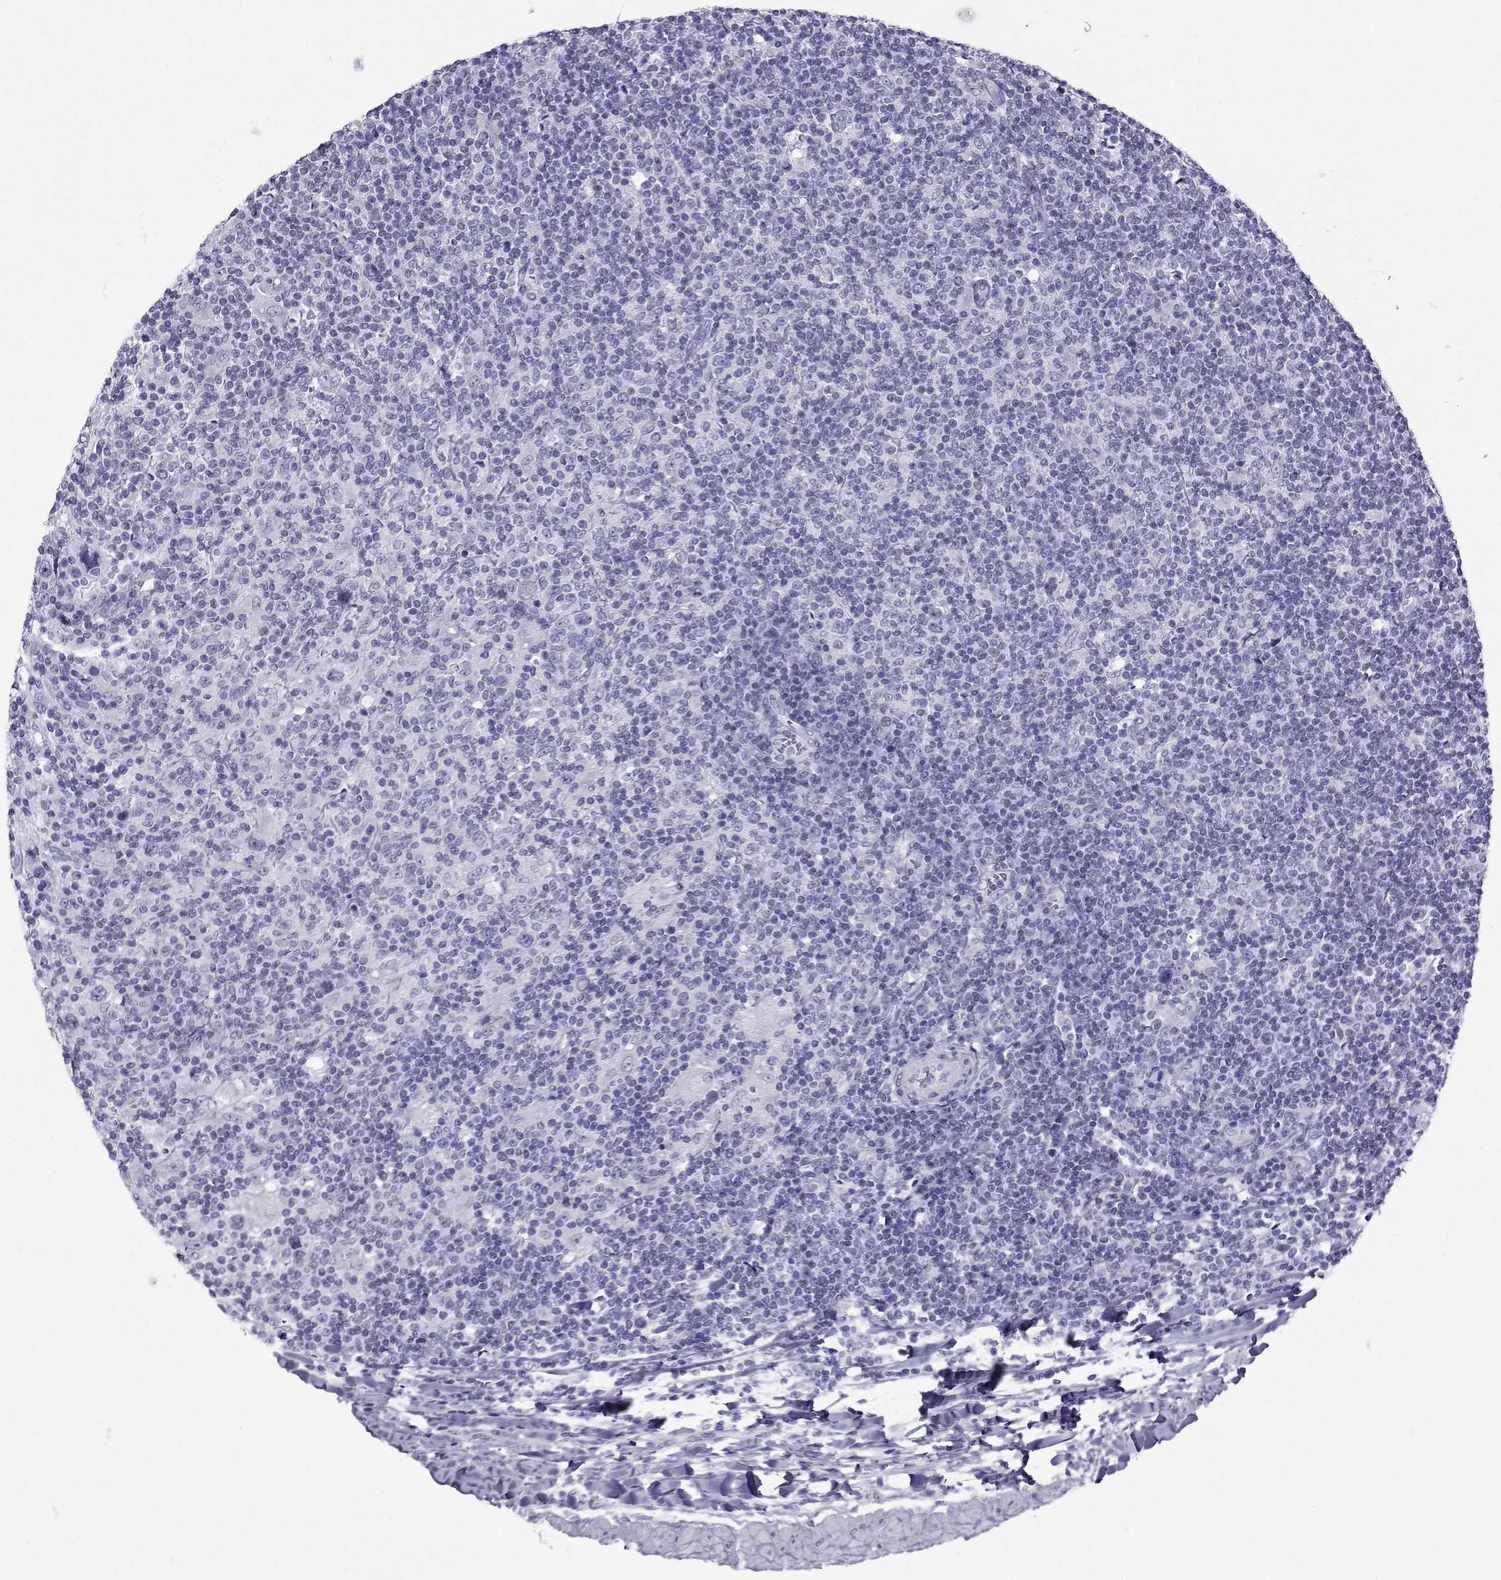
{"staining": {"intensity": "negative", "quantity": "none", "location": "none"}, "tissue": "lymphoma", "cell_type": "Tumor cells", "image_type": "cancer", "snomed": [{"axis": "morphology", "description": "Hodgkin's disease, NOS"}, {"axis": "topography", "description": "Lymph node"}], "caption": "Immunohistochemistry histopathology image of neoplastic tissue: lymphoma stained with DAB exhibits no significant protein staining in tumor cells. The staining is performed using DAB (3,3'-diaminobenzidine) brown chromogen with nuclei counter-stained in using hematoxylin.", "gene": "CRYBB1", "patient": {"sex": "male", "age": 40}}